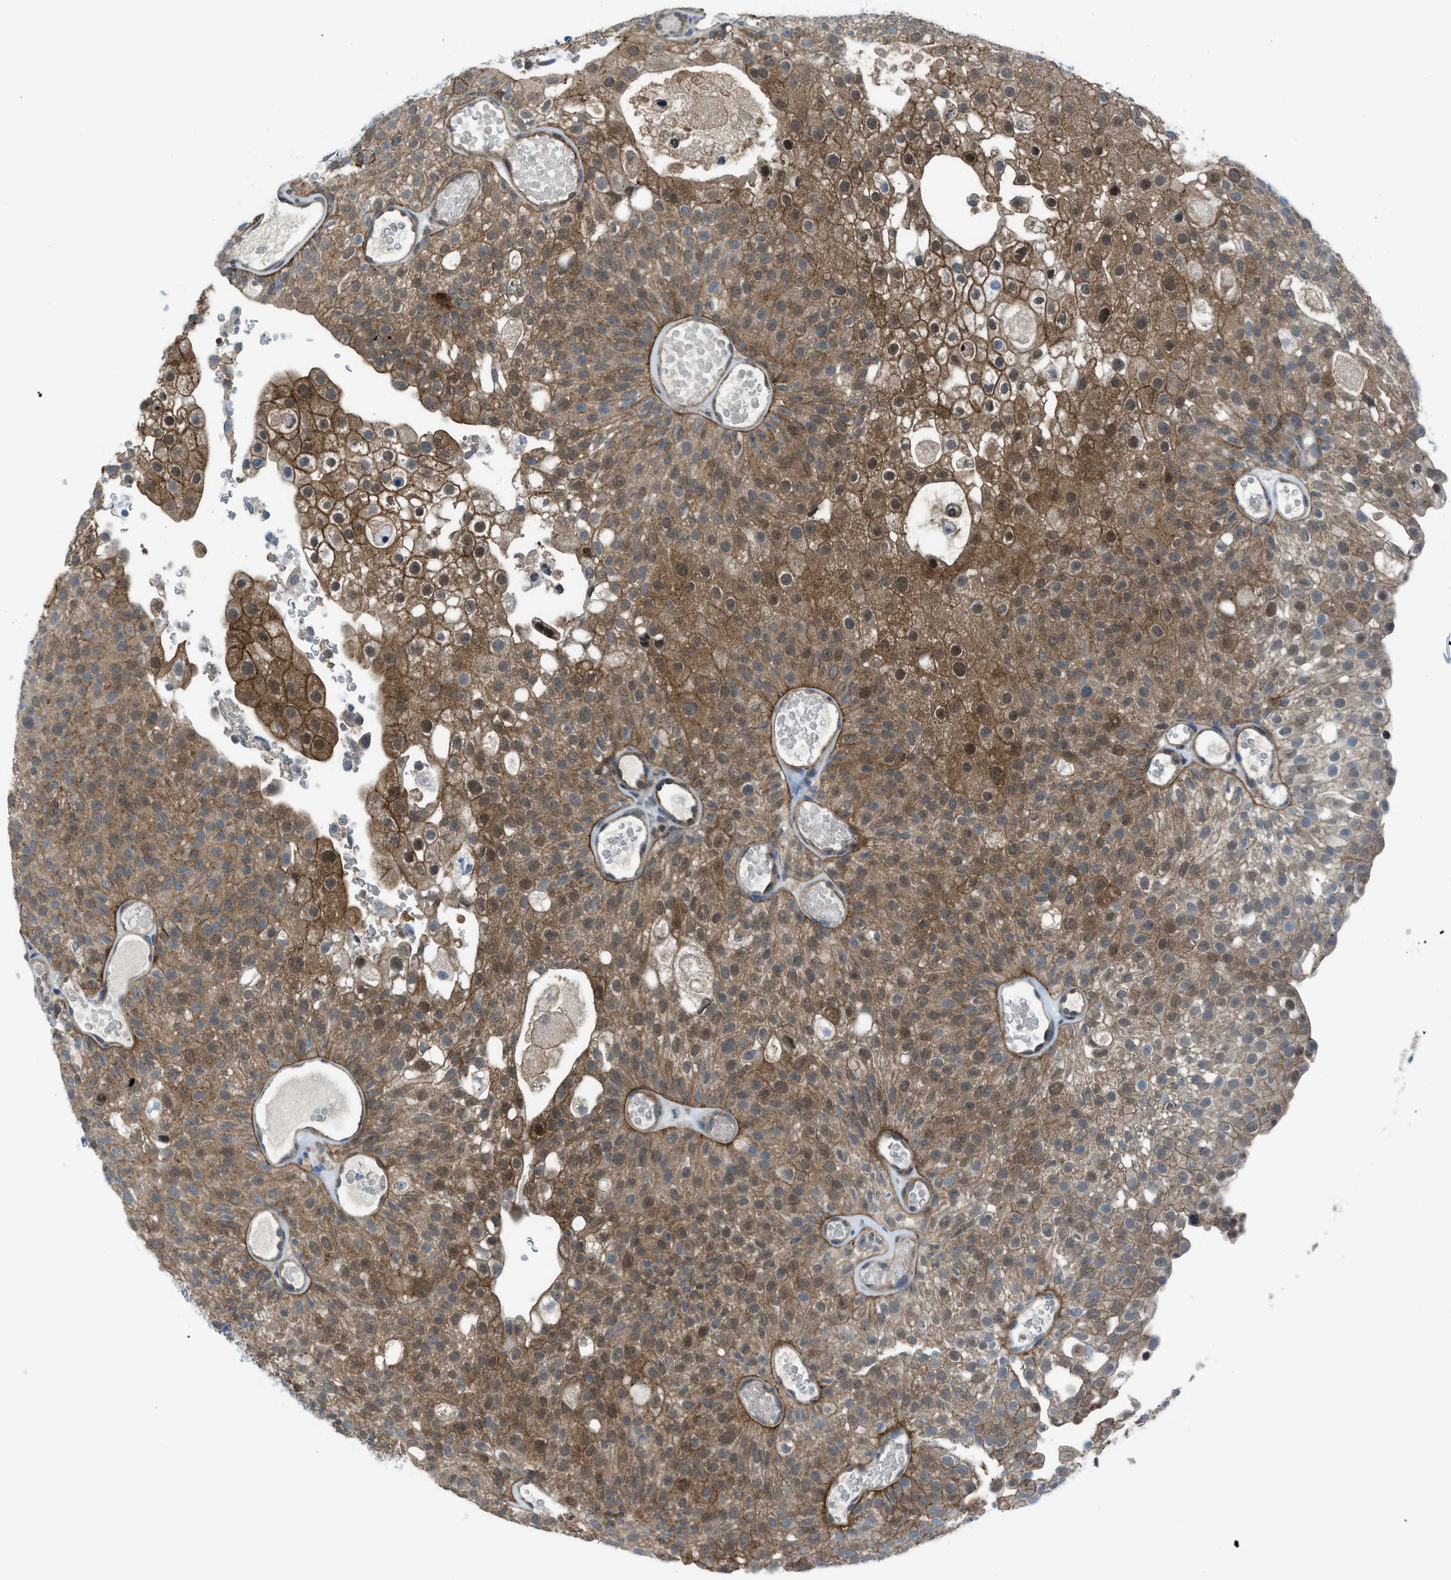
{"staining": {"intensity": "moderate", "quantity": ">75%", "location": "cytoplasmic/membranous,nuclear"}, "tissue": "urothelial cancer", "cell_type": "Tumor cells", "image_type": "cancer", "snomed": [{"axis": "morphology", "description": "Urothelial carcinoma, Low grade"}, {"axis": "topography", "description": "Urinary bladder"}], "caption": "Protein staining reveals moderate cytoplasmic/membranous and nuclear staining in approximately >75% of tumor cells in urothelial carcinoma (low-grade).", "gene": "PRKN", "patient": {"sex": "male", "age": 78}}